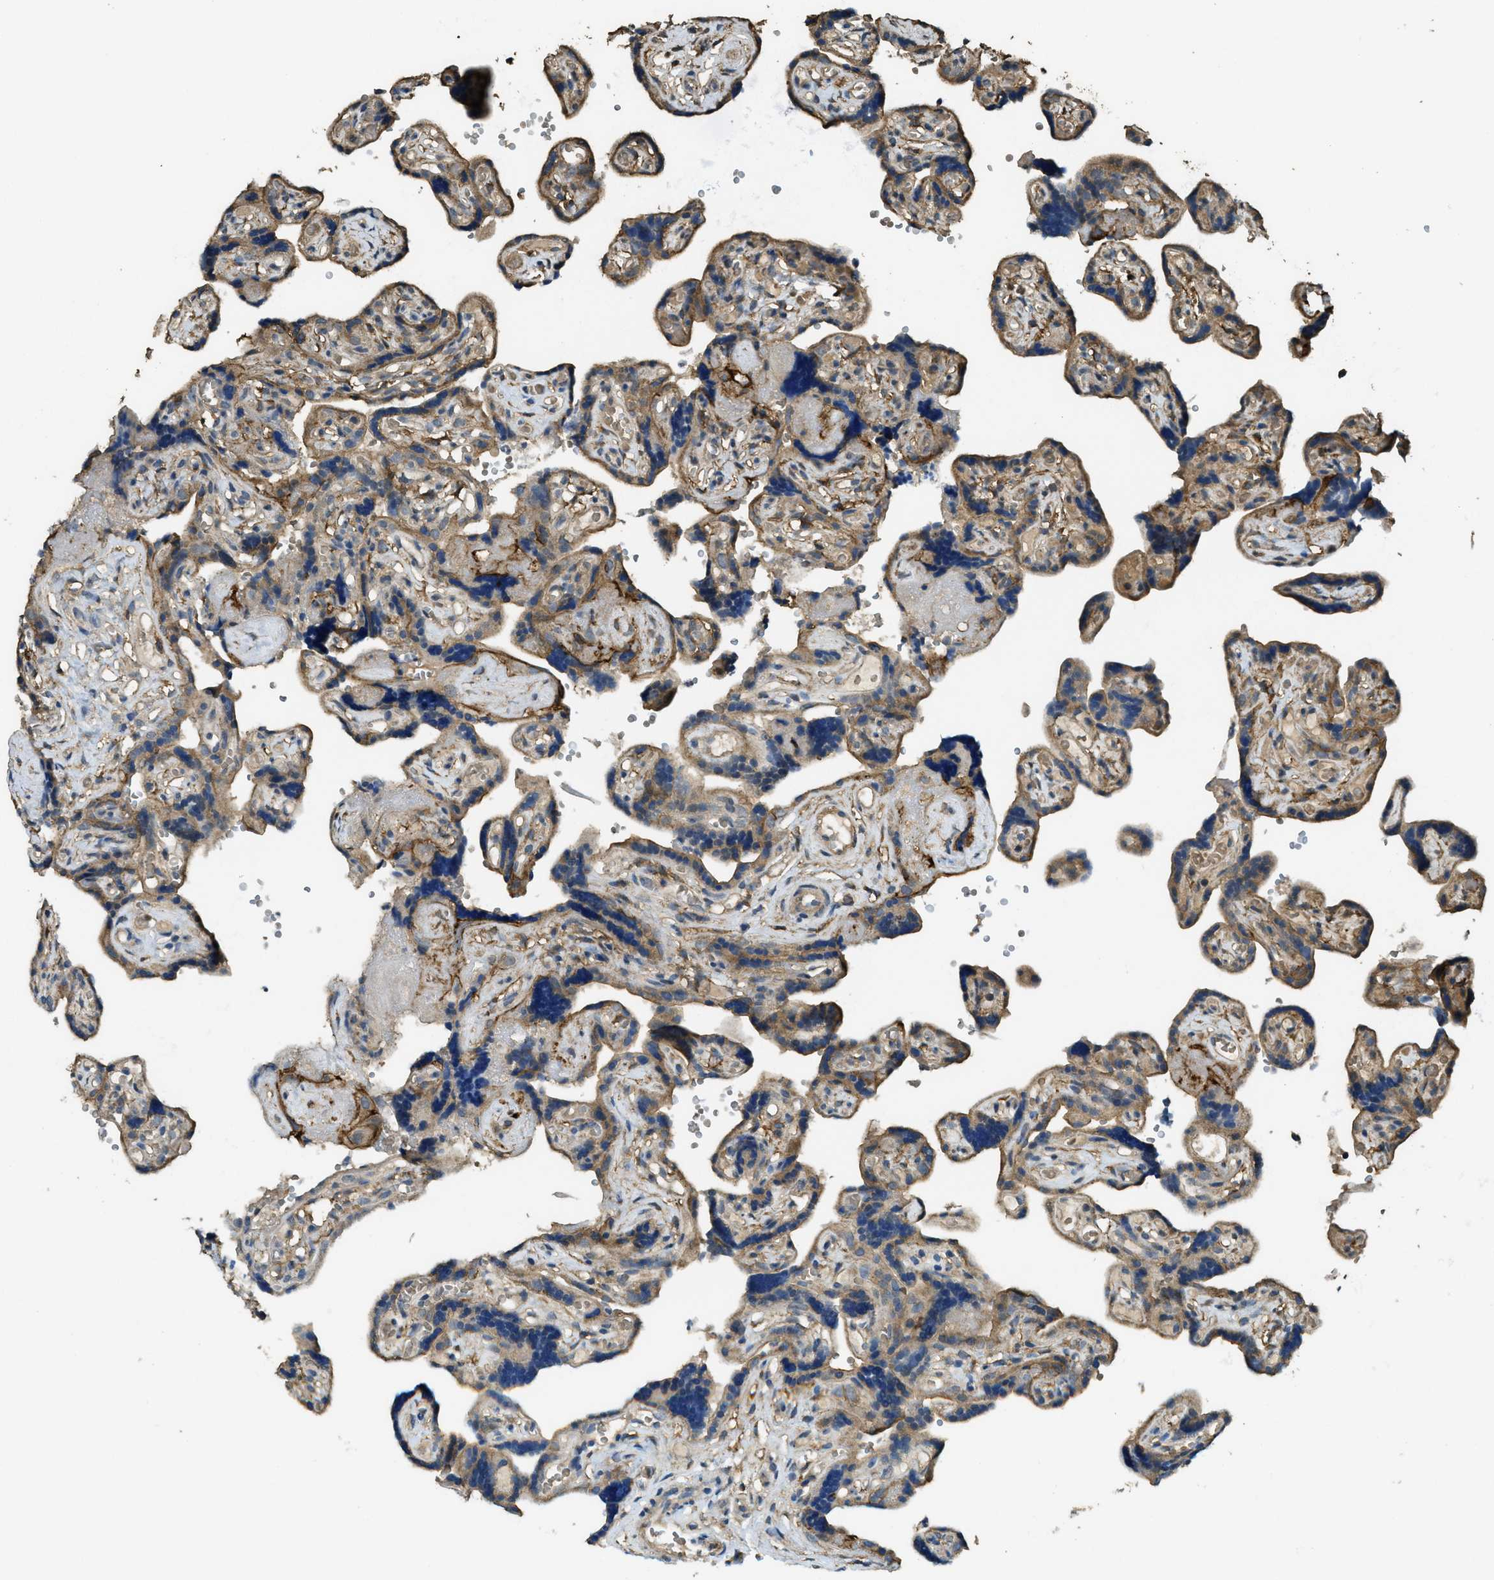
{"staining": {"intensity": "moderate", "quantity": ">75%", "location": "cytoplasmic/membranous"}, "tissue": "placenta", "cell_type": "Decidual cells", "image_type": "normal", "snomed": [{"axis": "morphology", "description": "Normal tissue, NOS"}, {"axis": "topography", "description": "Placenta"}], "caption": "Immunohistochemical staining of unremarkable placenta displays moderate cytoplasmic/membranous protein staining in about >75% of decidual cells. (DAB (3,3'-diaminobenzidine) = brown stain, brightfield microscopy at high magnification).", "gene": "CD276", "patient": {"sex": "female", "age": 30}}